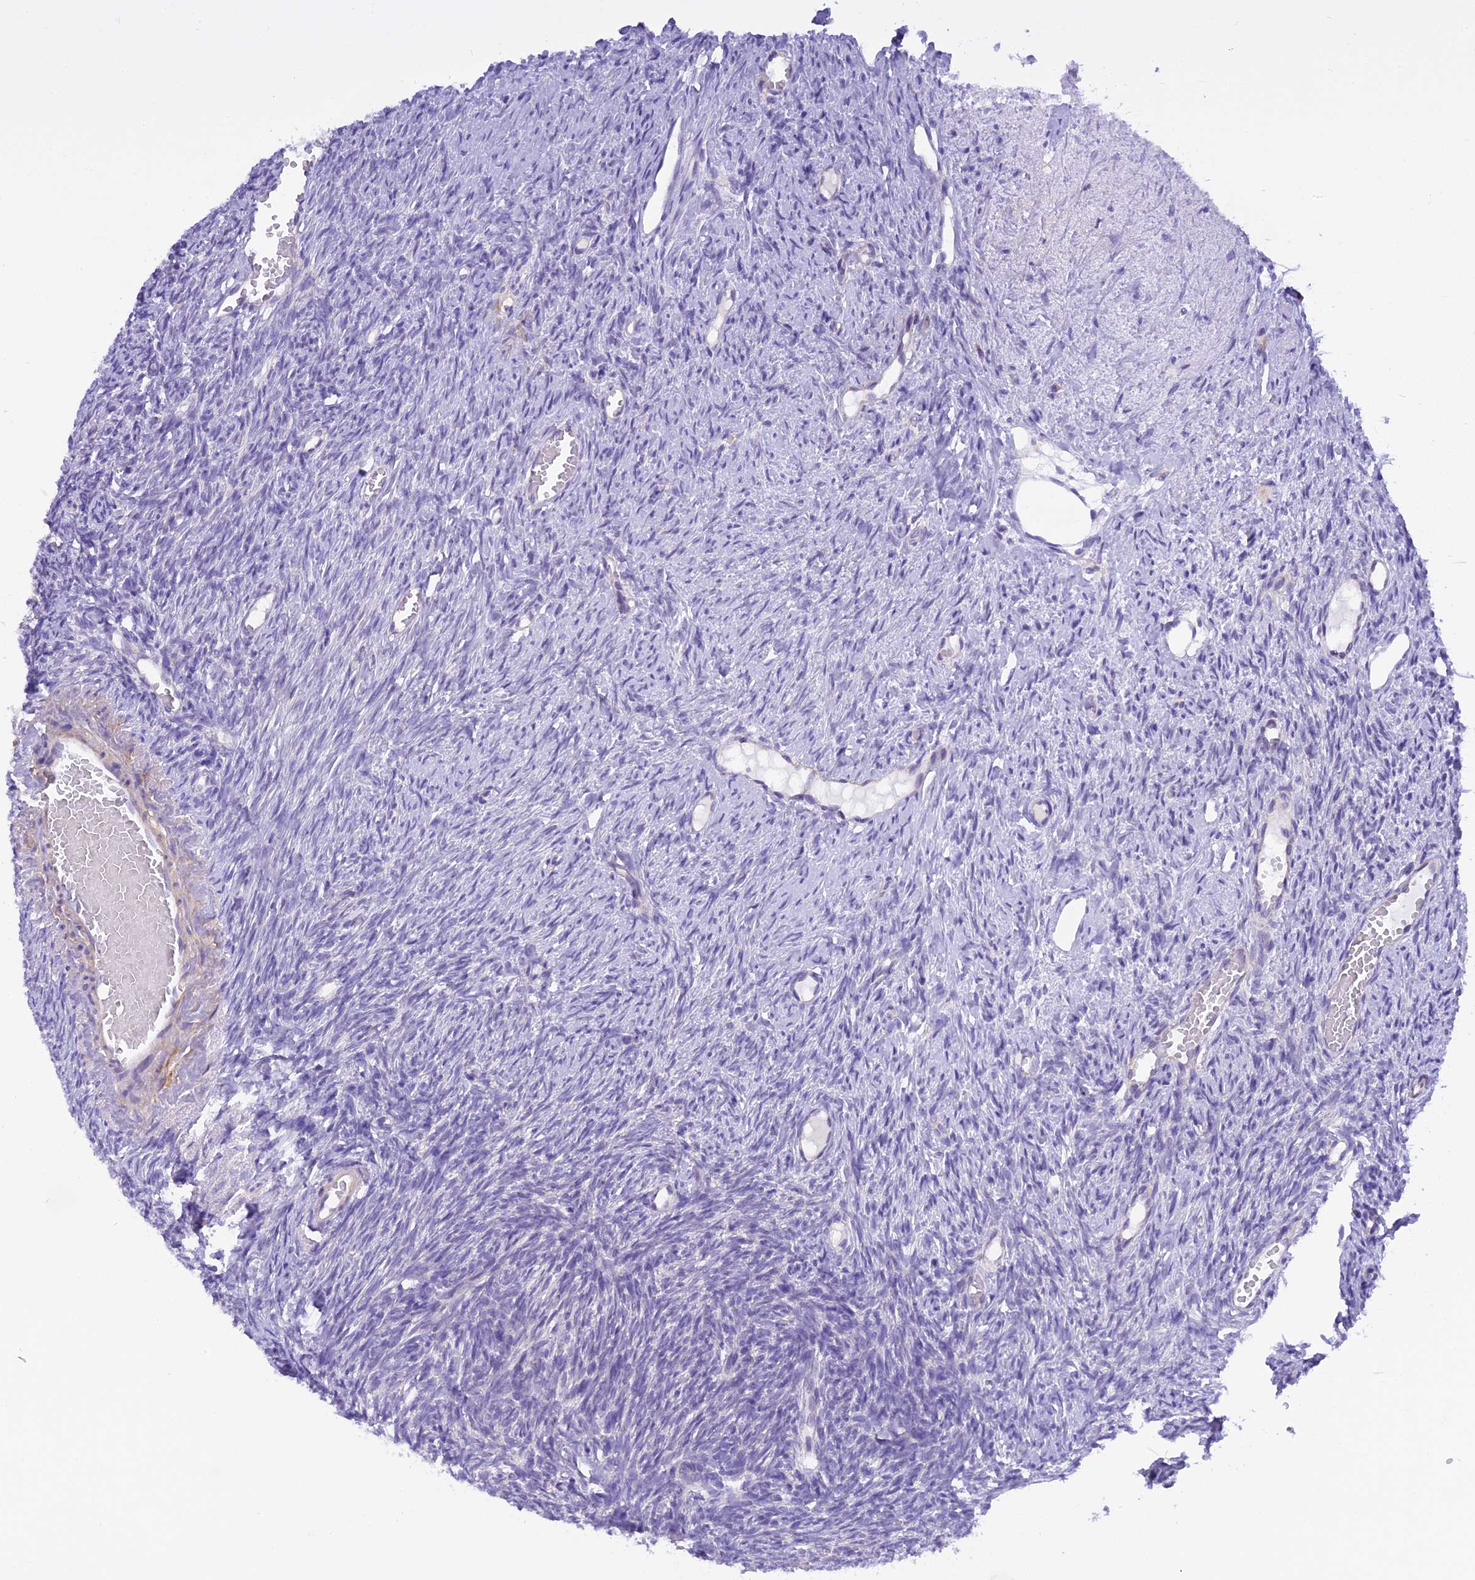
{"staining": {"intensity": "negative", "quantity": "none", "location": "none"}, "tissue": "ovary", "cell_type": "Ovarian stroma cells", "image_type": "normal", "snomed": [{"axis": "morphology", "description": "Normal tissue, NOS"}, {"axis": "topography", "description": "Ovary"}], "caption": "Ovarian stroma cells show no significant protein positivity in normal ovary. The staining was performed using DAB to visualize the protein expression in brown, while the nuclei were stained in blue with hematoxylin (Magnification: 20x).", "gene": "TRIM3", "patient": {"sex": "female", "age": 51}}